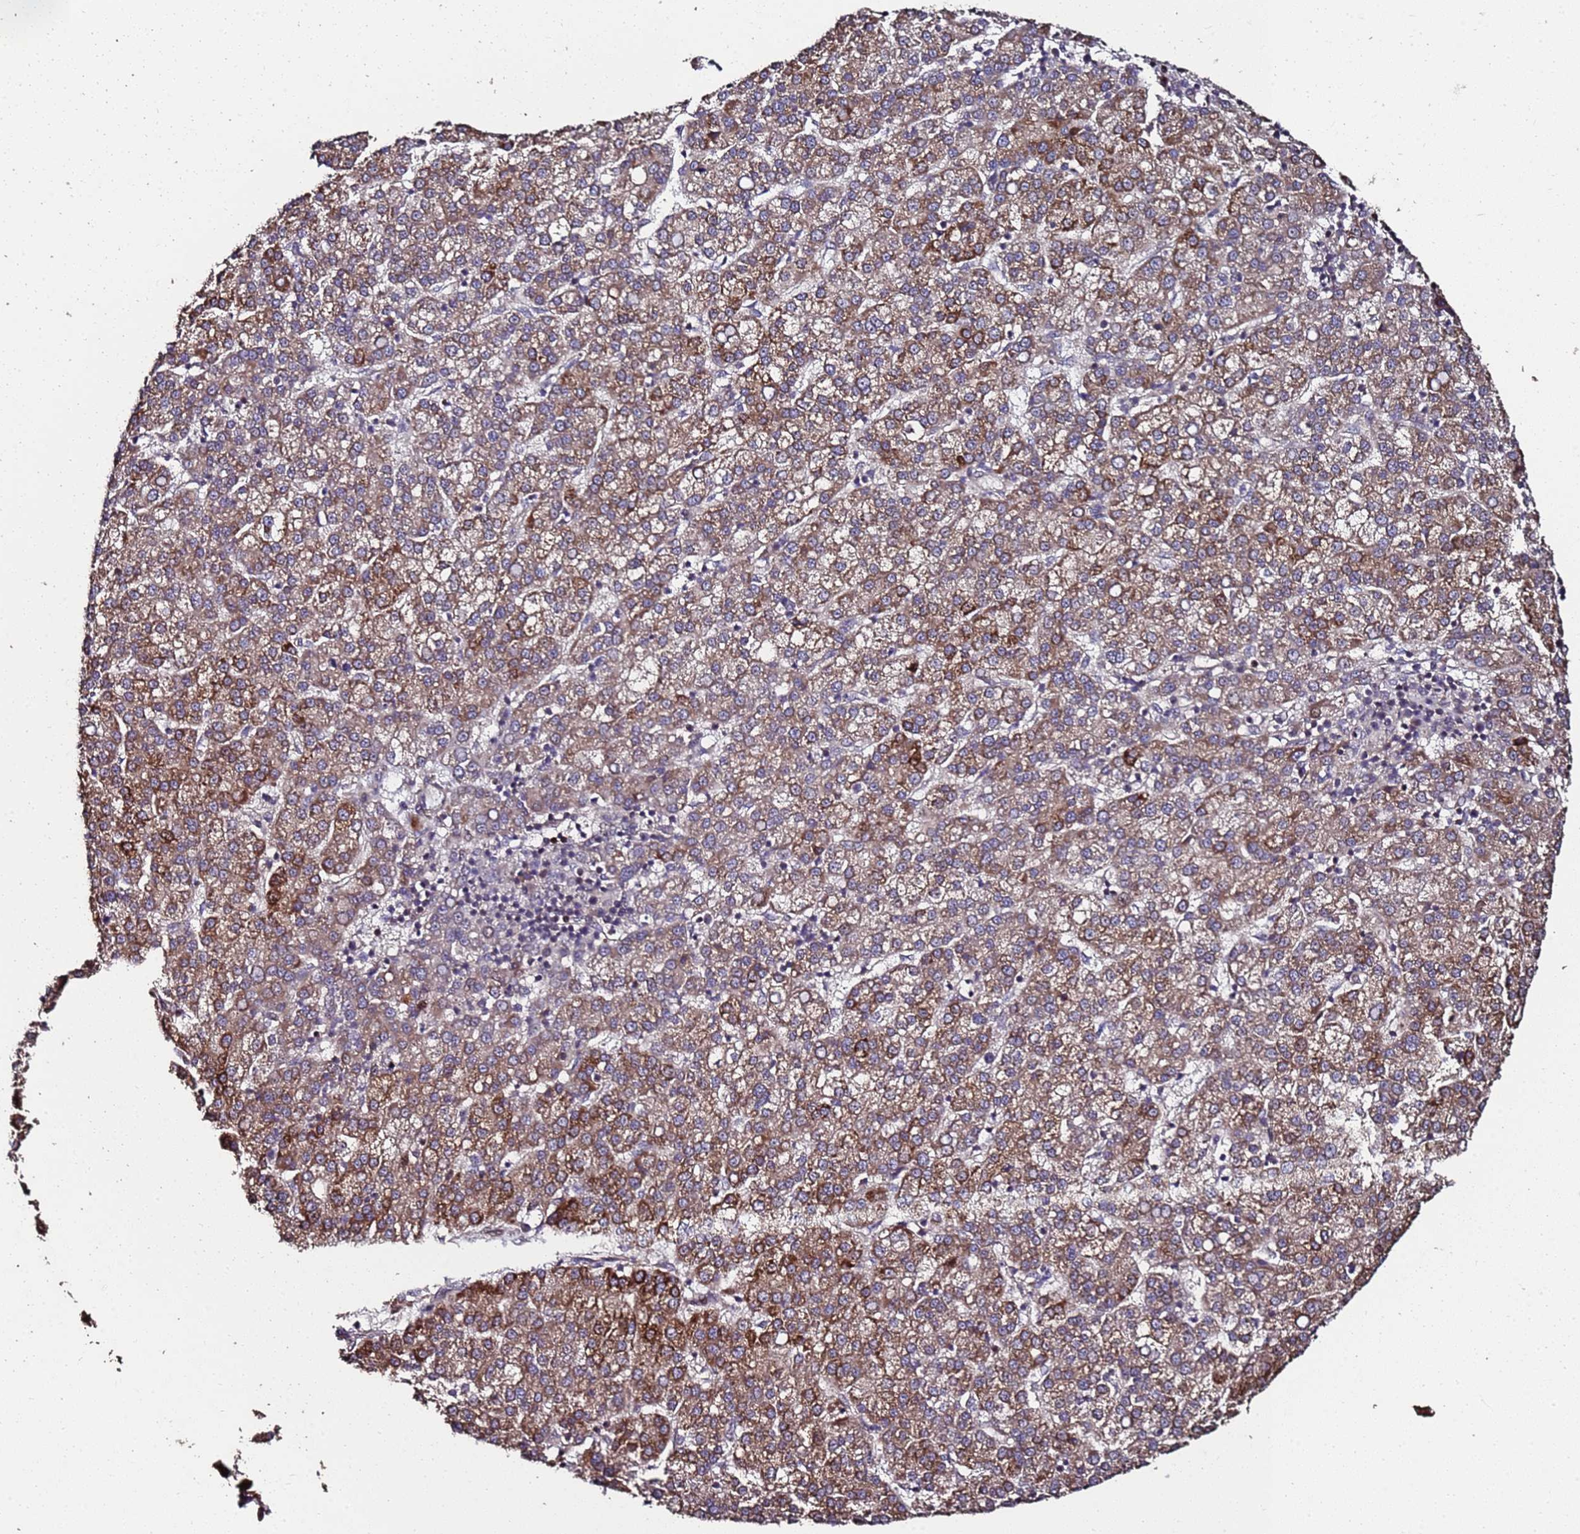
{"staining": {"intensity": "strong", "quantity": "25%-75%", "location": "cytoplasmic/membranous"}, "tissue": "liver cancer", "cell_type": "Tumor cells", "image_type": "cancer", "snomed": [{"axis": "morphology", "description": "Carcinoma, Hepatocellular, NOS"}, {"axis": "topography", "description": "Liver"}], "caption": "This micrograph demonstrates immunohistochemistry staining of hepatocellular carcinoma (liver), with high strong cytoplasmic/membranous expression in approximately 25%-75% of tumor cells.", "gene": "PRODH", "patient": {"sex": "female", "age": 58}}